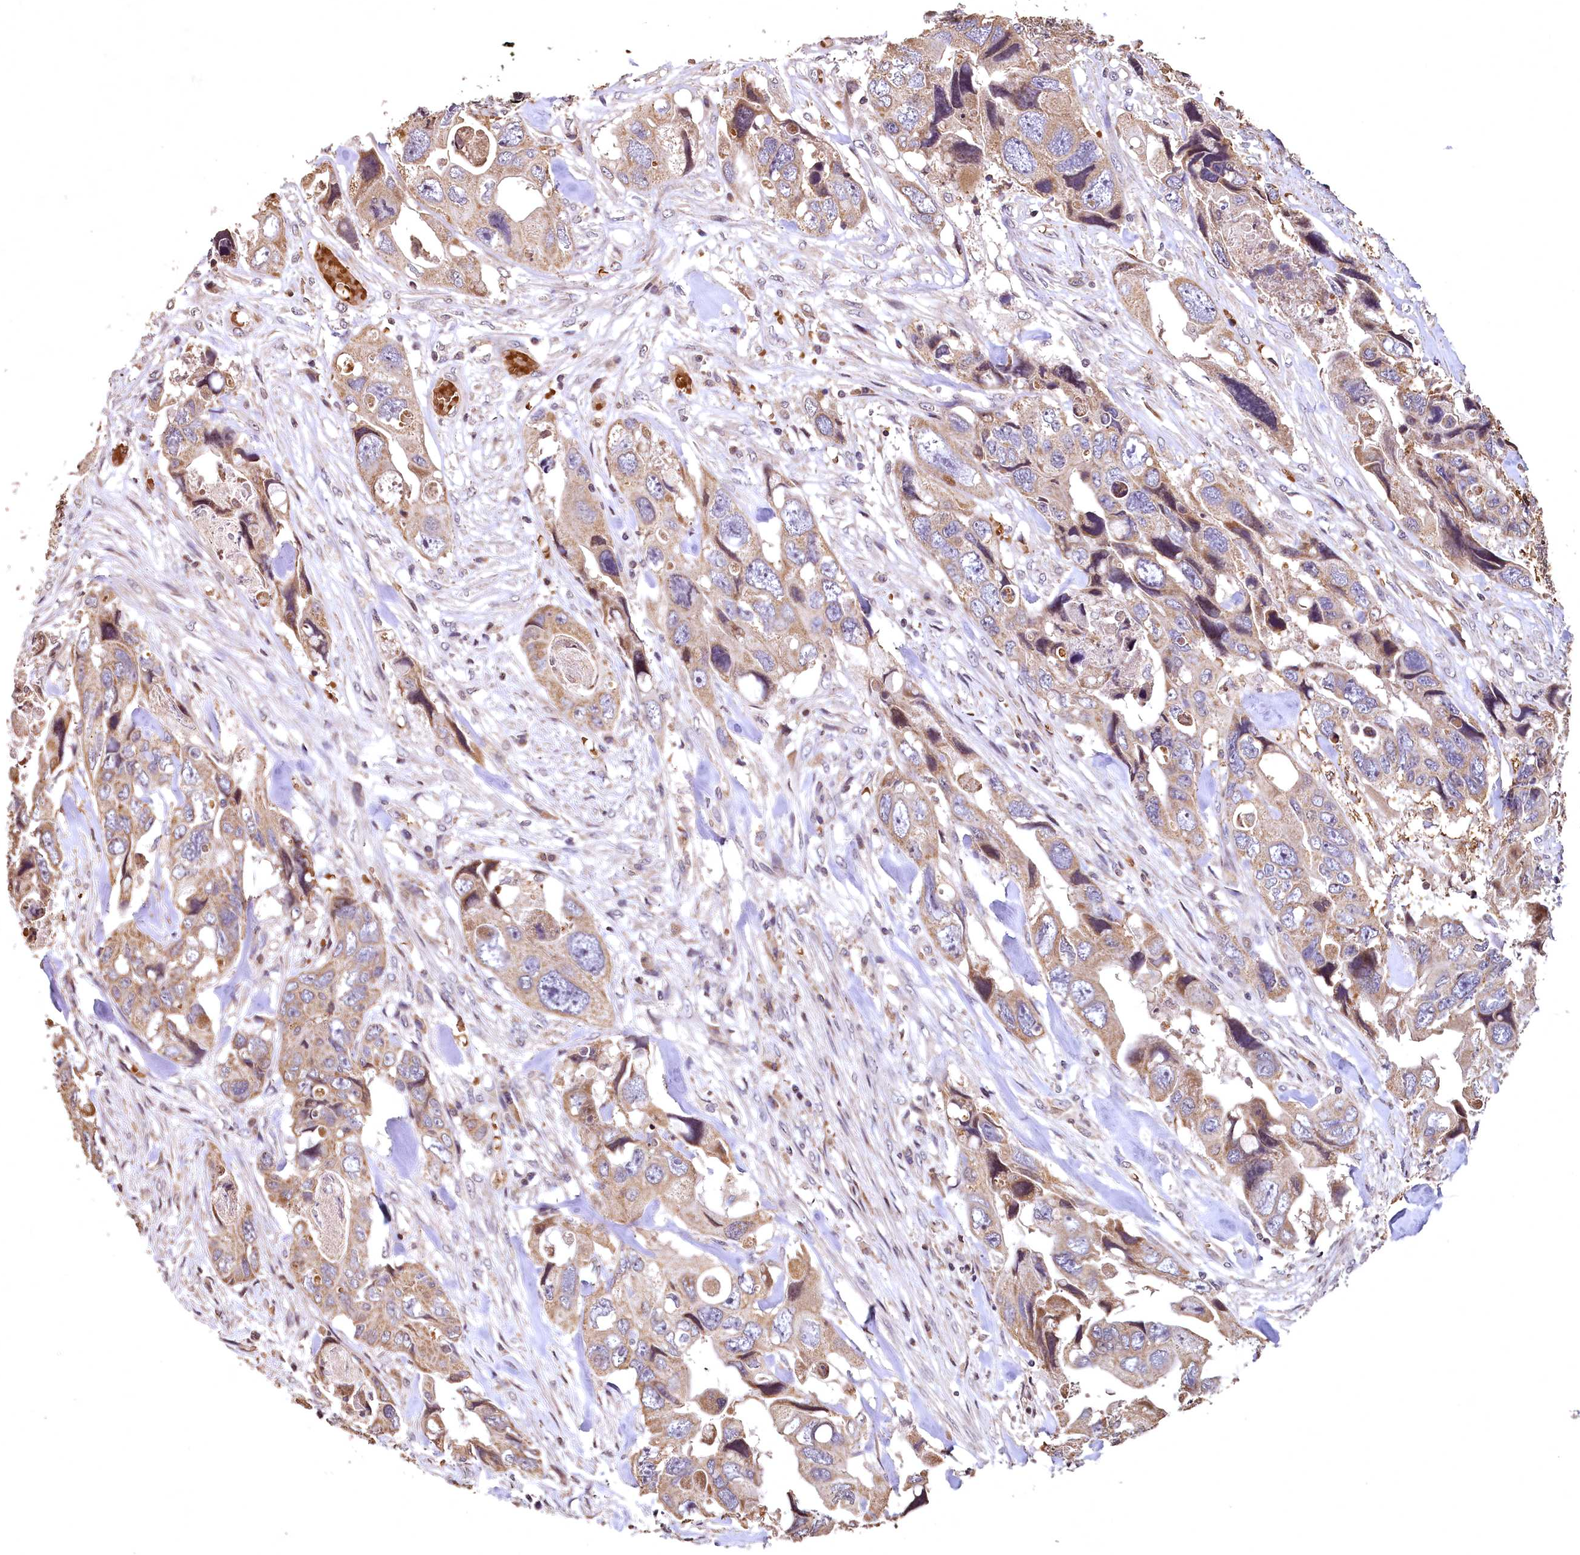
{"staining": {"intensity": "moderate", "quantity": ">75%", "location": "cytoplasmic/membranous"}, "tissue": "colorectal cancer", "cell_type": "Tumor cells", "image_type": "cancer", "snomed": [{"axis": "morphology", "description": "Adenocarcinoma, NOS"}, {"axis": "topography", "description": "Rectum"}], "caption": "Immunohistochemical staining of colorectal cancer (adenocarcinoma) demonstrates medium levels of moderate cytoplasmic/membranous expression in about >75% of tumor cells.", "gene": "SPTA1", "patient": {"sex": "male", "age": 57}}